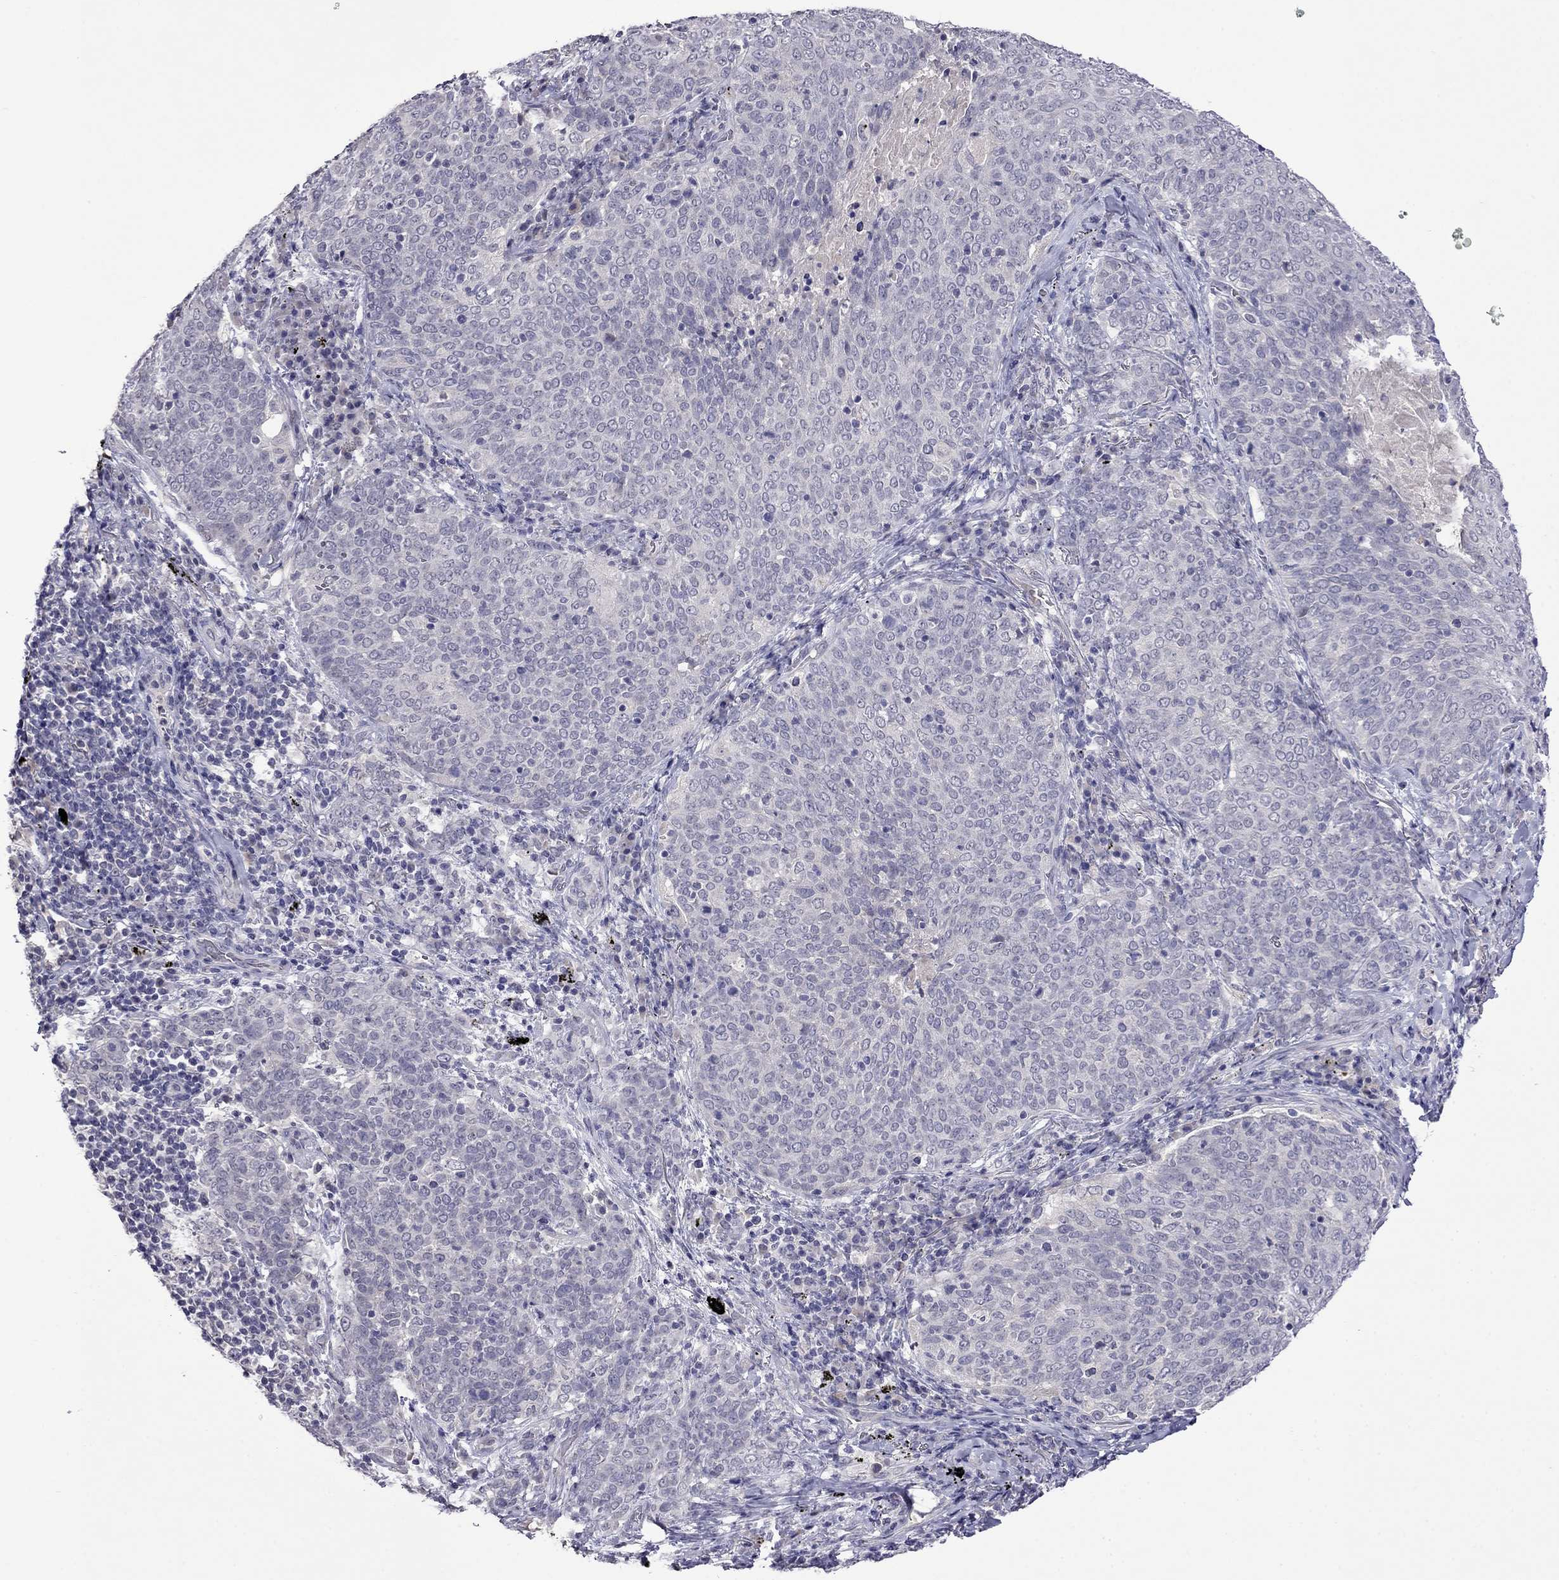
{"staining": {"intensity": "negative", "quantity": "none", "location": "none"}, "tissue": "lung cancer", "cell_type": "Tumor cells", "image_type": "cancer", "snomed": [{"axis": "morphology", "description": "Squamous cell carcinoma, NOS"}, {"axis": "topography", "description": "Lung"}], "caption": "Lung squamous cell carcinoma was stained to show a protein in brown. There is no significant positivity in tumor cells.", "gene": "STAR", "patient": {"sex": "male", "age": 82}}